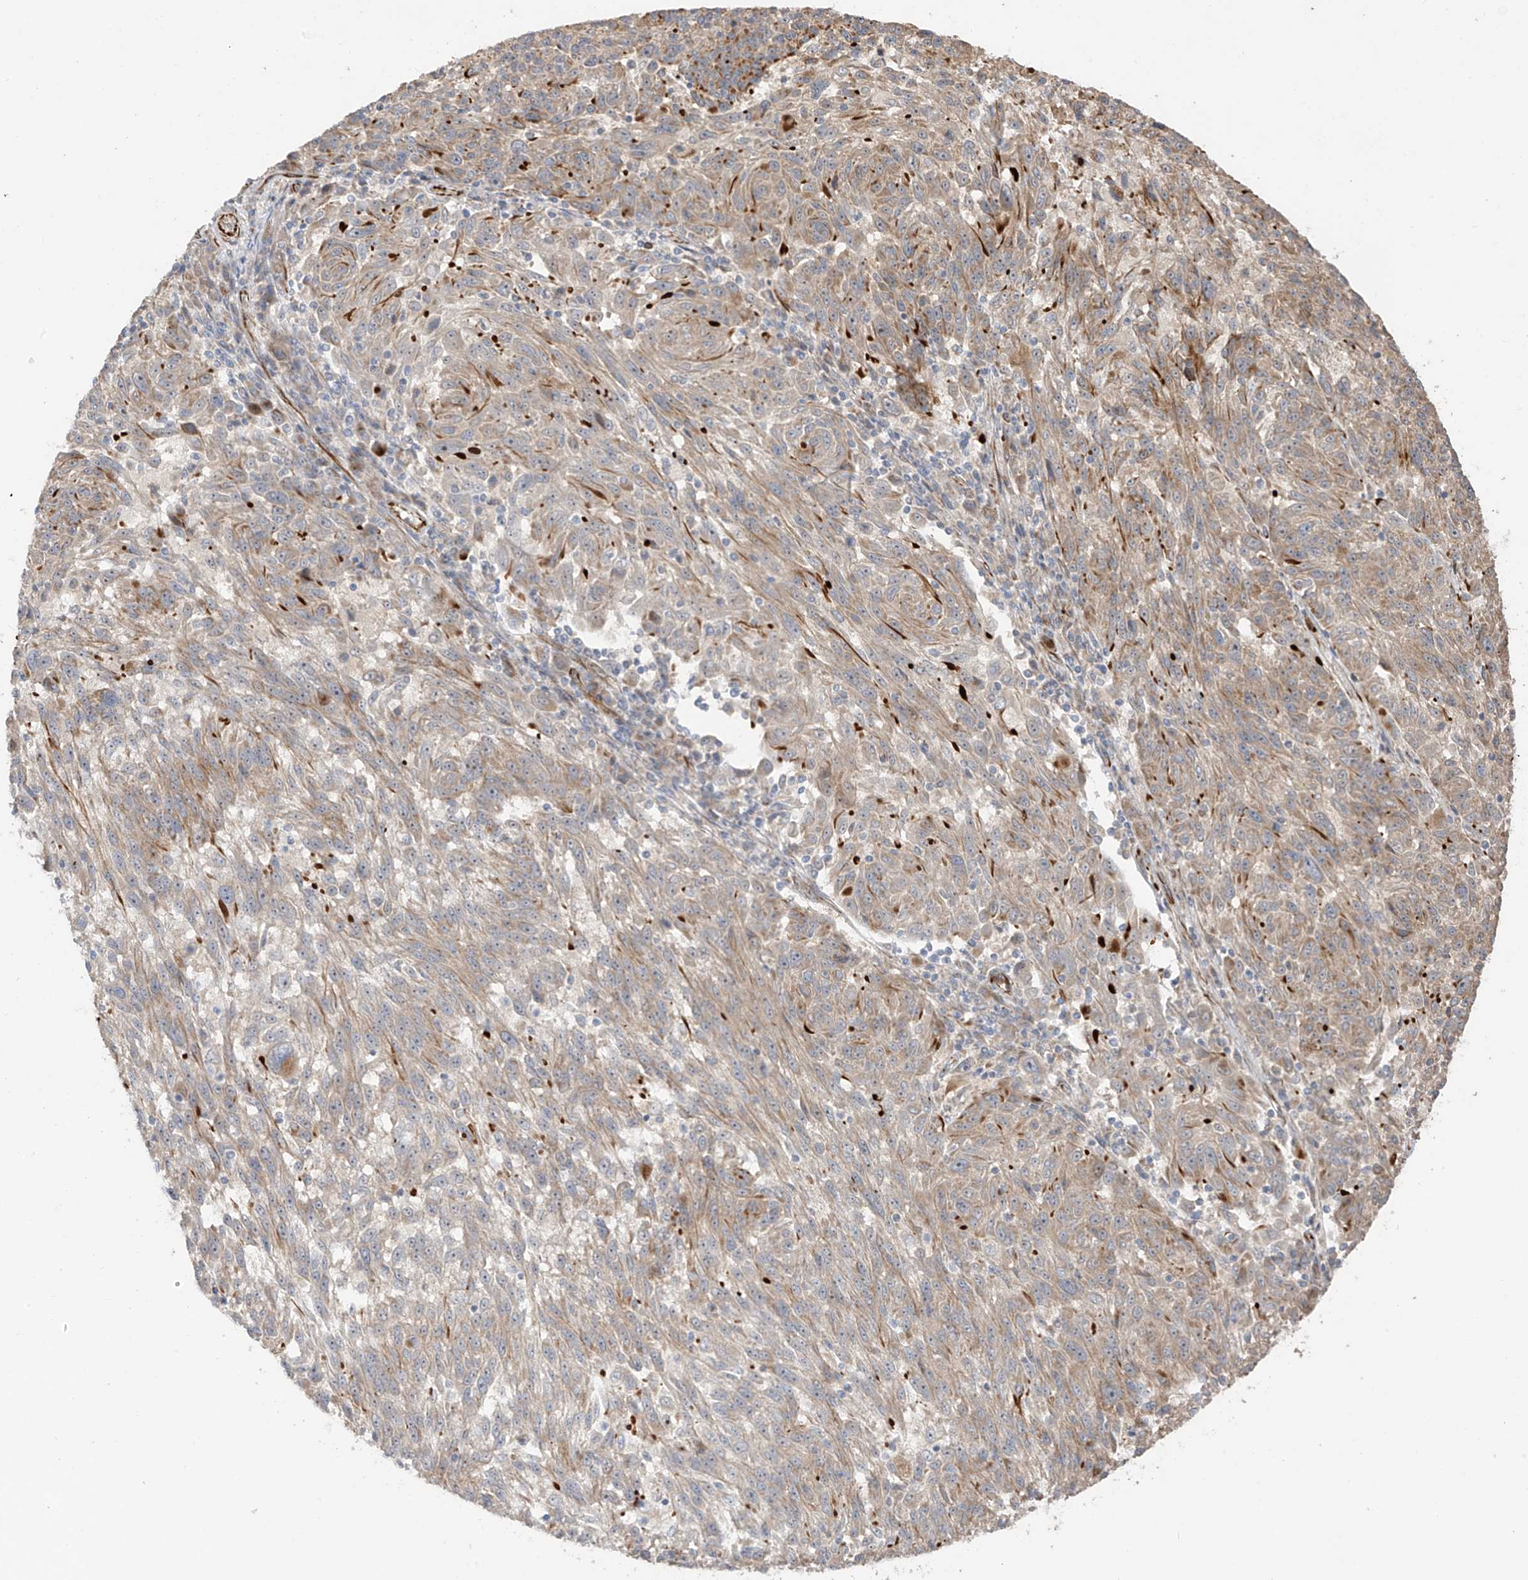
{"staining": {"intensity": "weak", "quantity": ">75%", "location": "cytoplasmic/membranous"}, "tissue": "melanoma", "cell_type": "Tumor cells", "image_type": "cancer", "snomed": [{"axis": "morphology", "description": "Malignant melanoma, NOS"}, {"axis": "topography", "description": "Skin"}], "caption": "This is an image of immunohistochemistry staining of malignant melanoma, which shows weak staining in the cytoplasmic/membranous of tumor cells.", "gene": "DCDC2", "patient": {"sex": "male", "age": 53}}